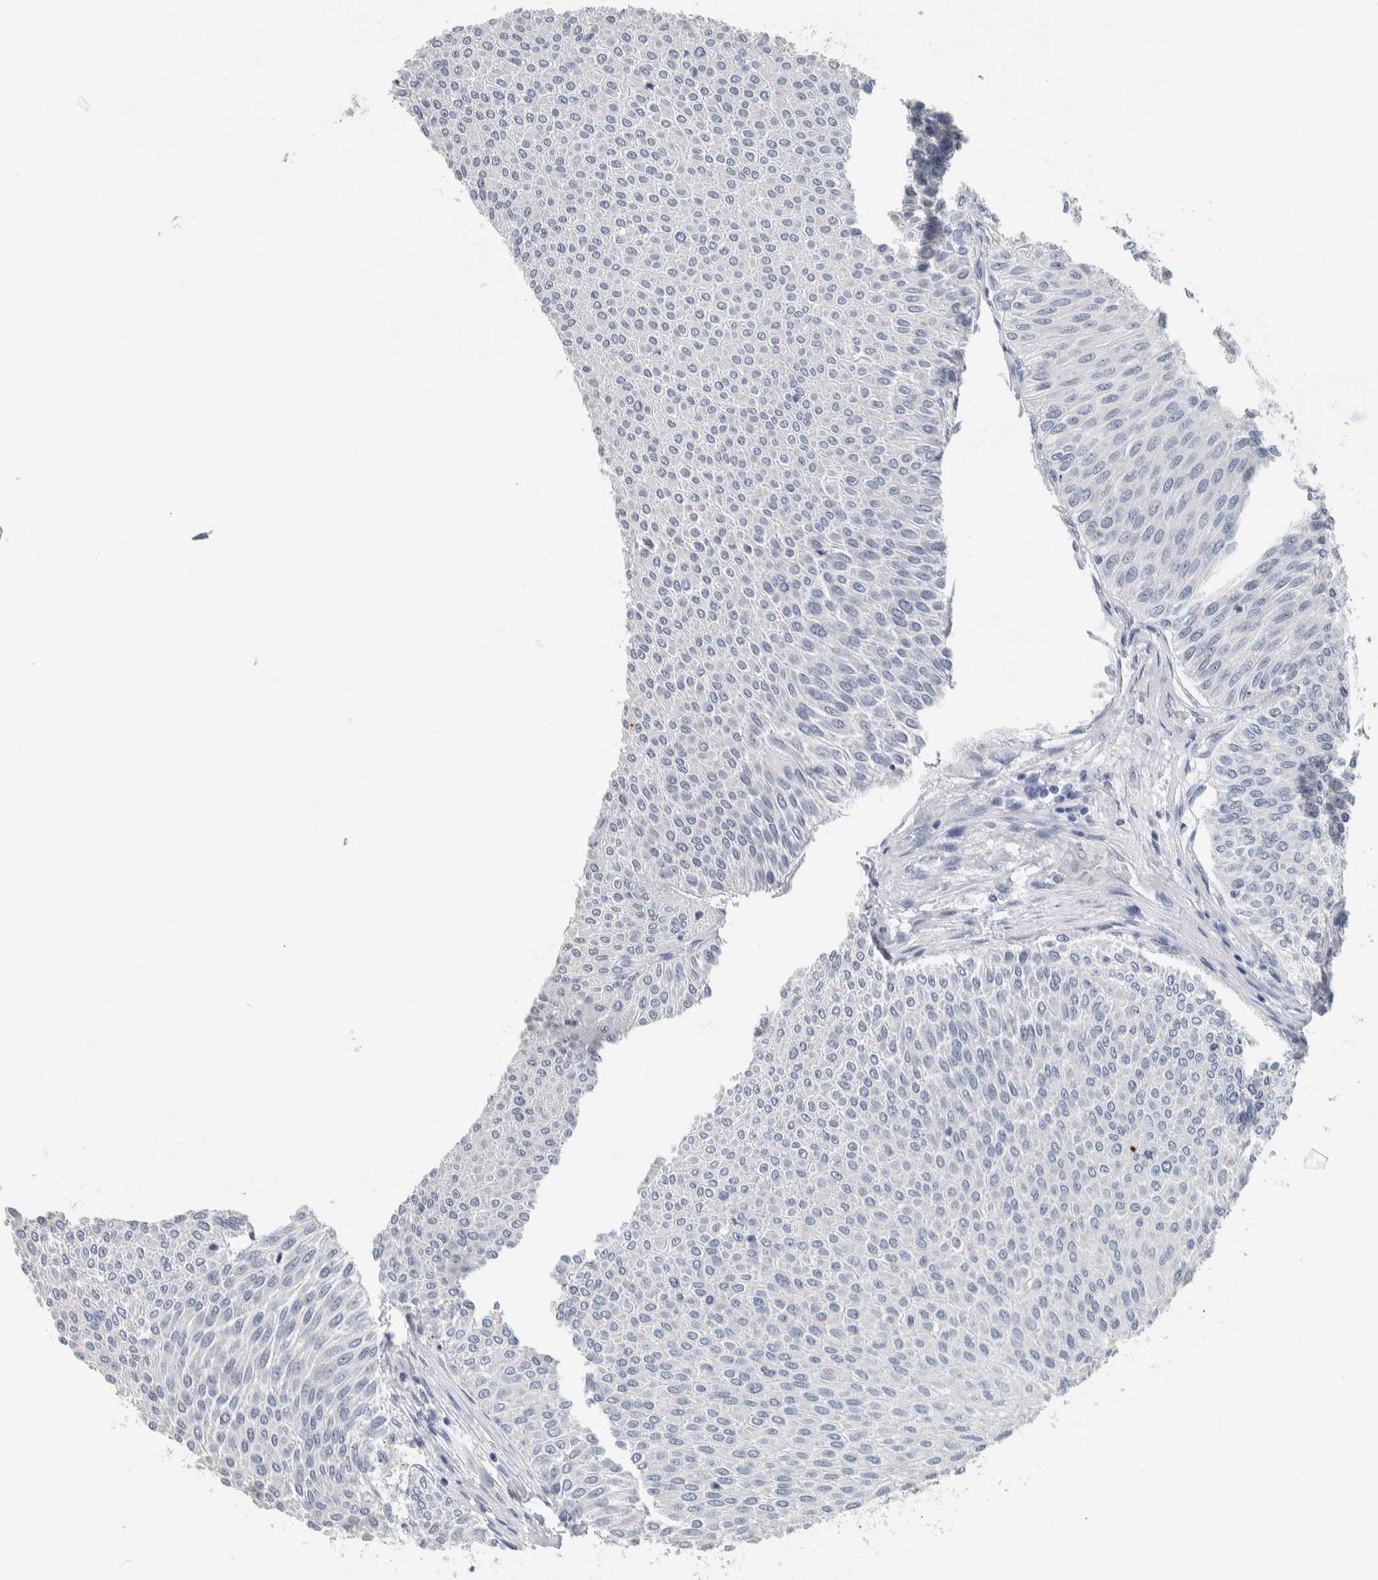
{"staining": {"intensity": "negative", "quantity": "none", "location": "none"}, "tissue": "urothelial cancer", "cell_type": "Tumor cells", "image_type": "cancer", "snomed": [{"axis": "morphology", "description": "Urothelial carcinoma, Low grade"}, {"axis": "topography", "description": "Urinary bladder"}], "caption": "DAB (3,3'-diaminobenzidine) immunohistochemical staining of human low-grade urothelial carcinoma reveals no significant expression in tumor cells. (DAB immunohistochemistry with hematoxylin counter stain).", "gene": "NEFM", "patient": {"sex": "male", "age": 78}}